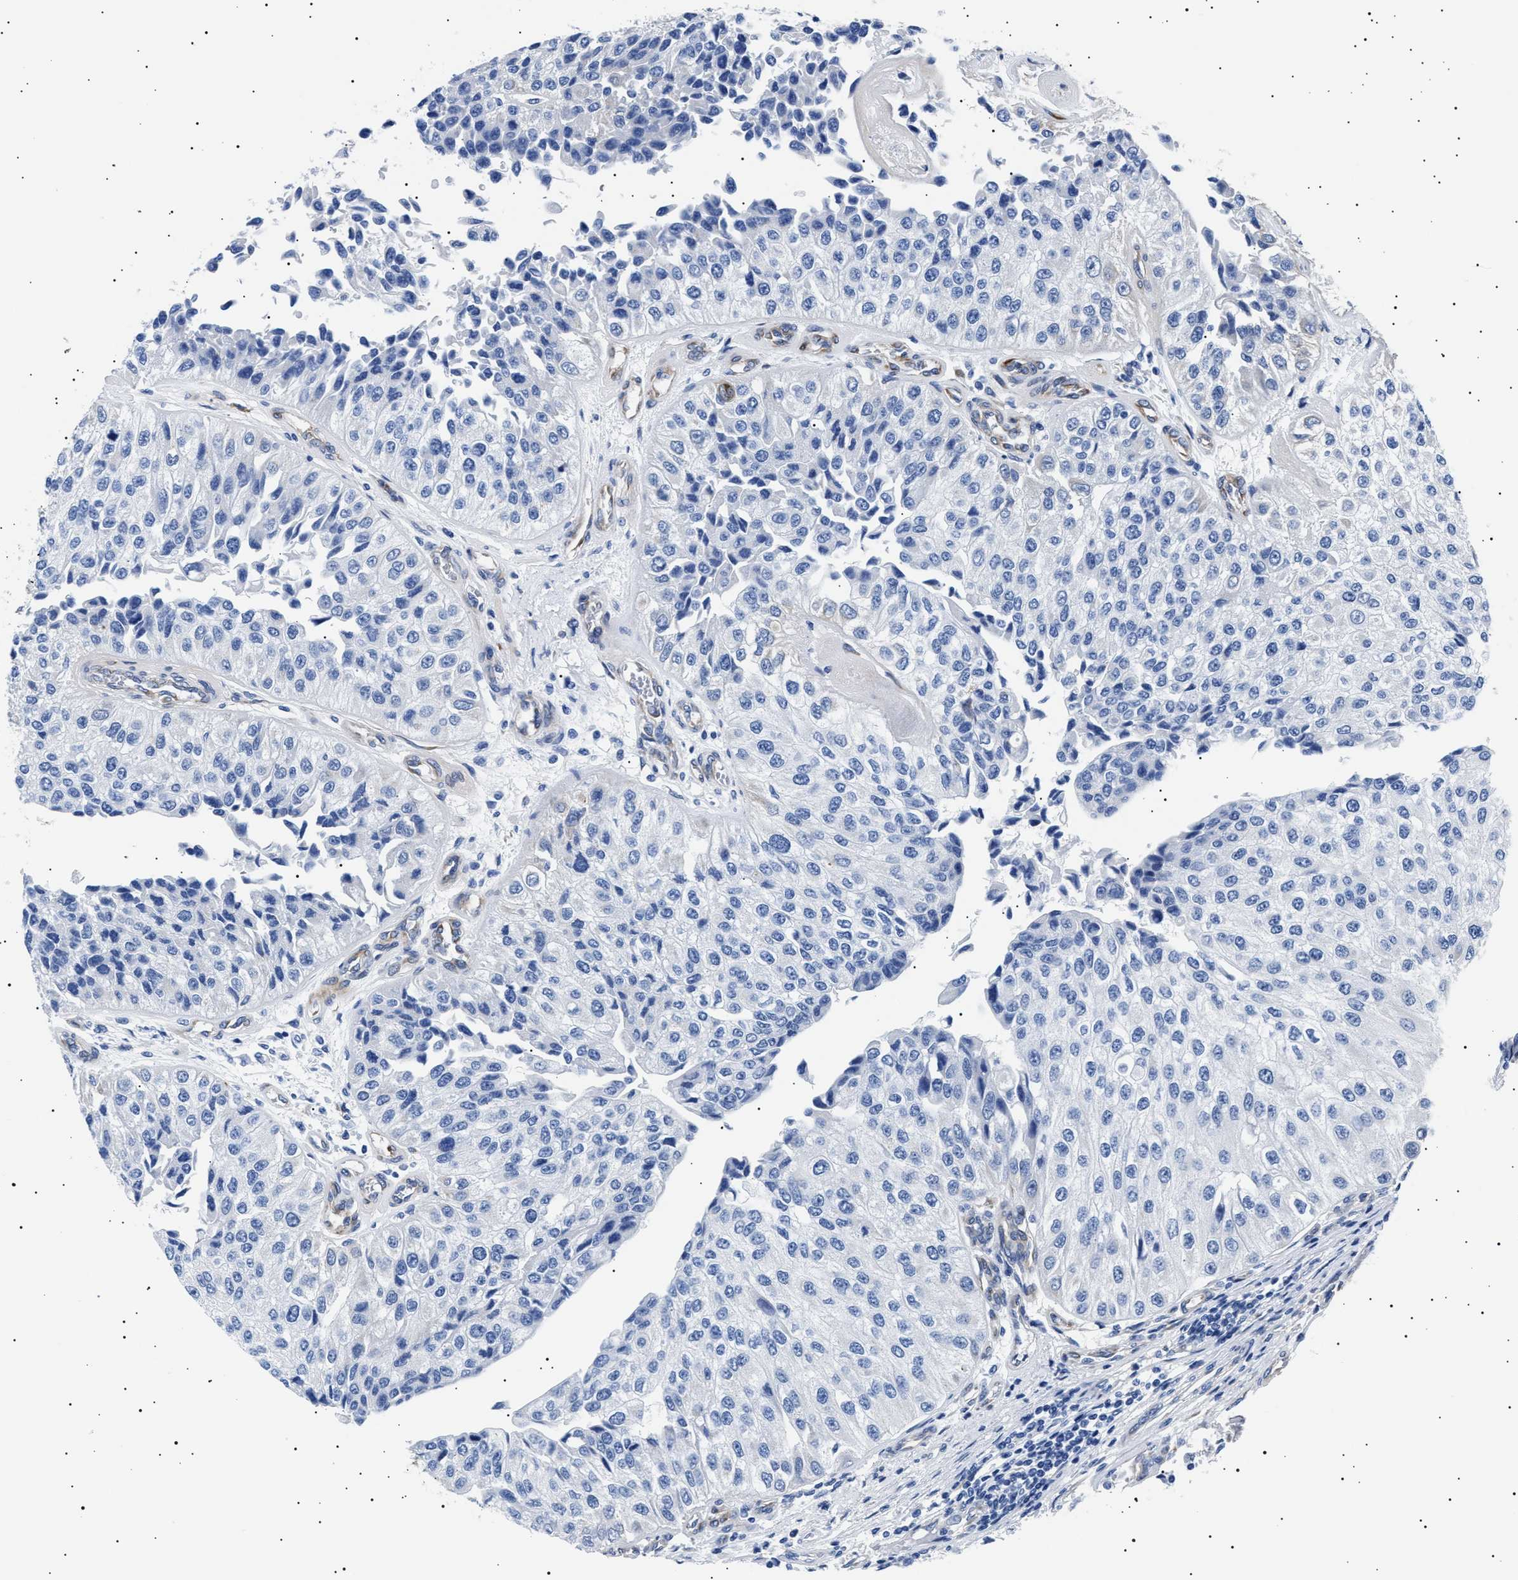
{"staining": {"intensity": "negative", "quantity": "none", "location": "none"}, "tissue": "urothelial cancer", "cell_type": "Tumor cells", "image_type": "cancer", "snomed": [{"axis": "morphology", "description": "Urothelial carcinoma, High grade"}, {"axis": "topography", "description": "Kidney"}, {"axis": "topography", "description": "Urinary bladder"}], "caption": "An immunohistochemistry (IHC) image of urothelial carcinoma (high-grade) is shown. There is no staining in tumor cells of urothelial carcinoma (high-grade).", "gene": "HEMGN", "patient": {"sex": "male", "age": 77}}